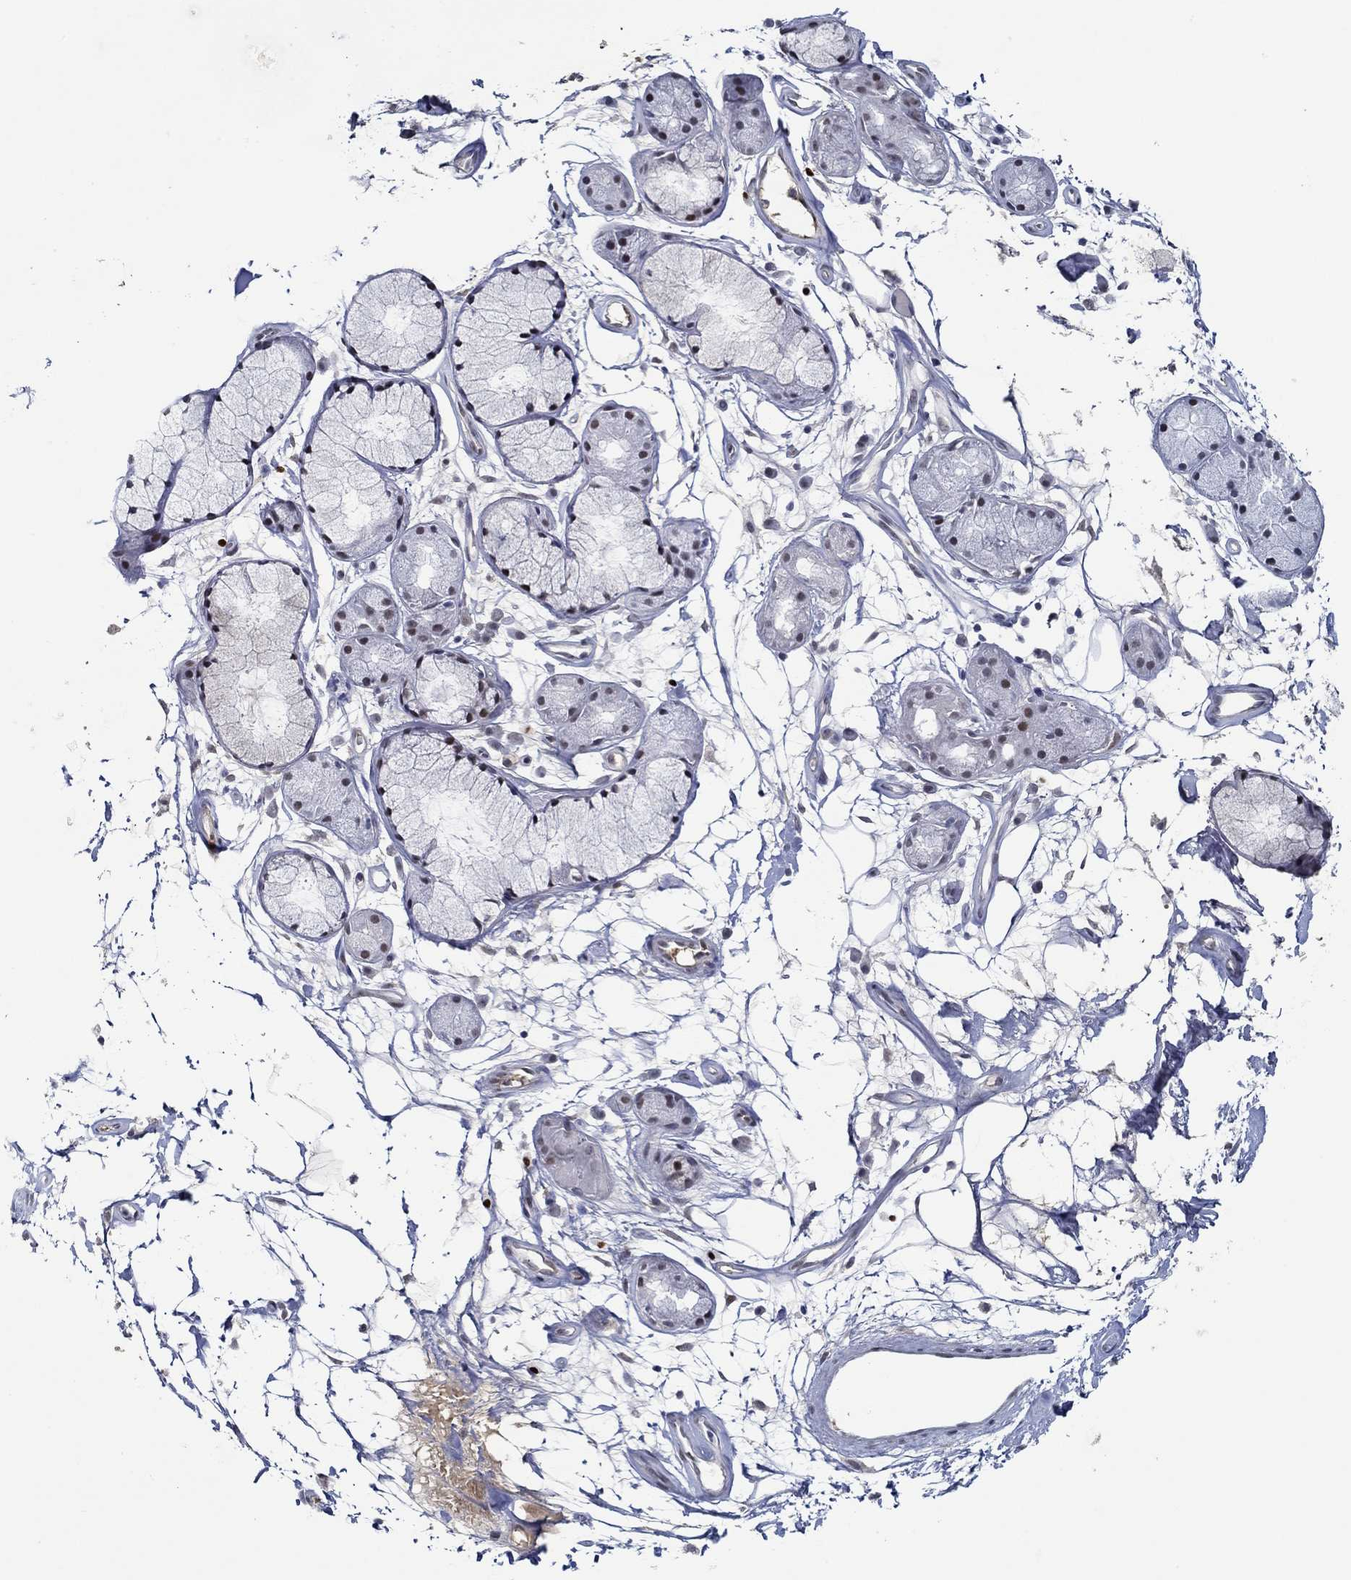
{"staining": {"intensity": "negative", "quantity": "none", "location": "none"}, "tissue": "soft tissue", "cell_type": "Fibroblasts", "image_type": "normal", "snomed": [{"axis": "morphology", "description": "Normal tissue, NOS"}, {"axis": "morphology", "description": "Squamous cell carcinoma, NOS"}, {"axis": "topography", "description": "Cartilage tissue"}, {"axis": "topography", "description": "Lung"}], "caption": "An IHC photomicrograph of normal soft tissue is shown. There is no staining in fibroblasts of soft tissue.", "gene": "GATA2", "patient": {"sex": "male", "age": 66}}